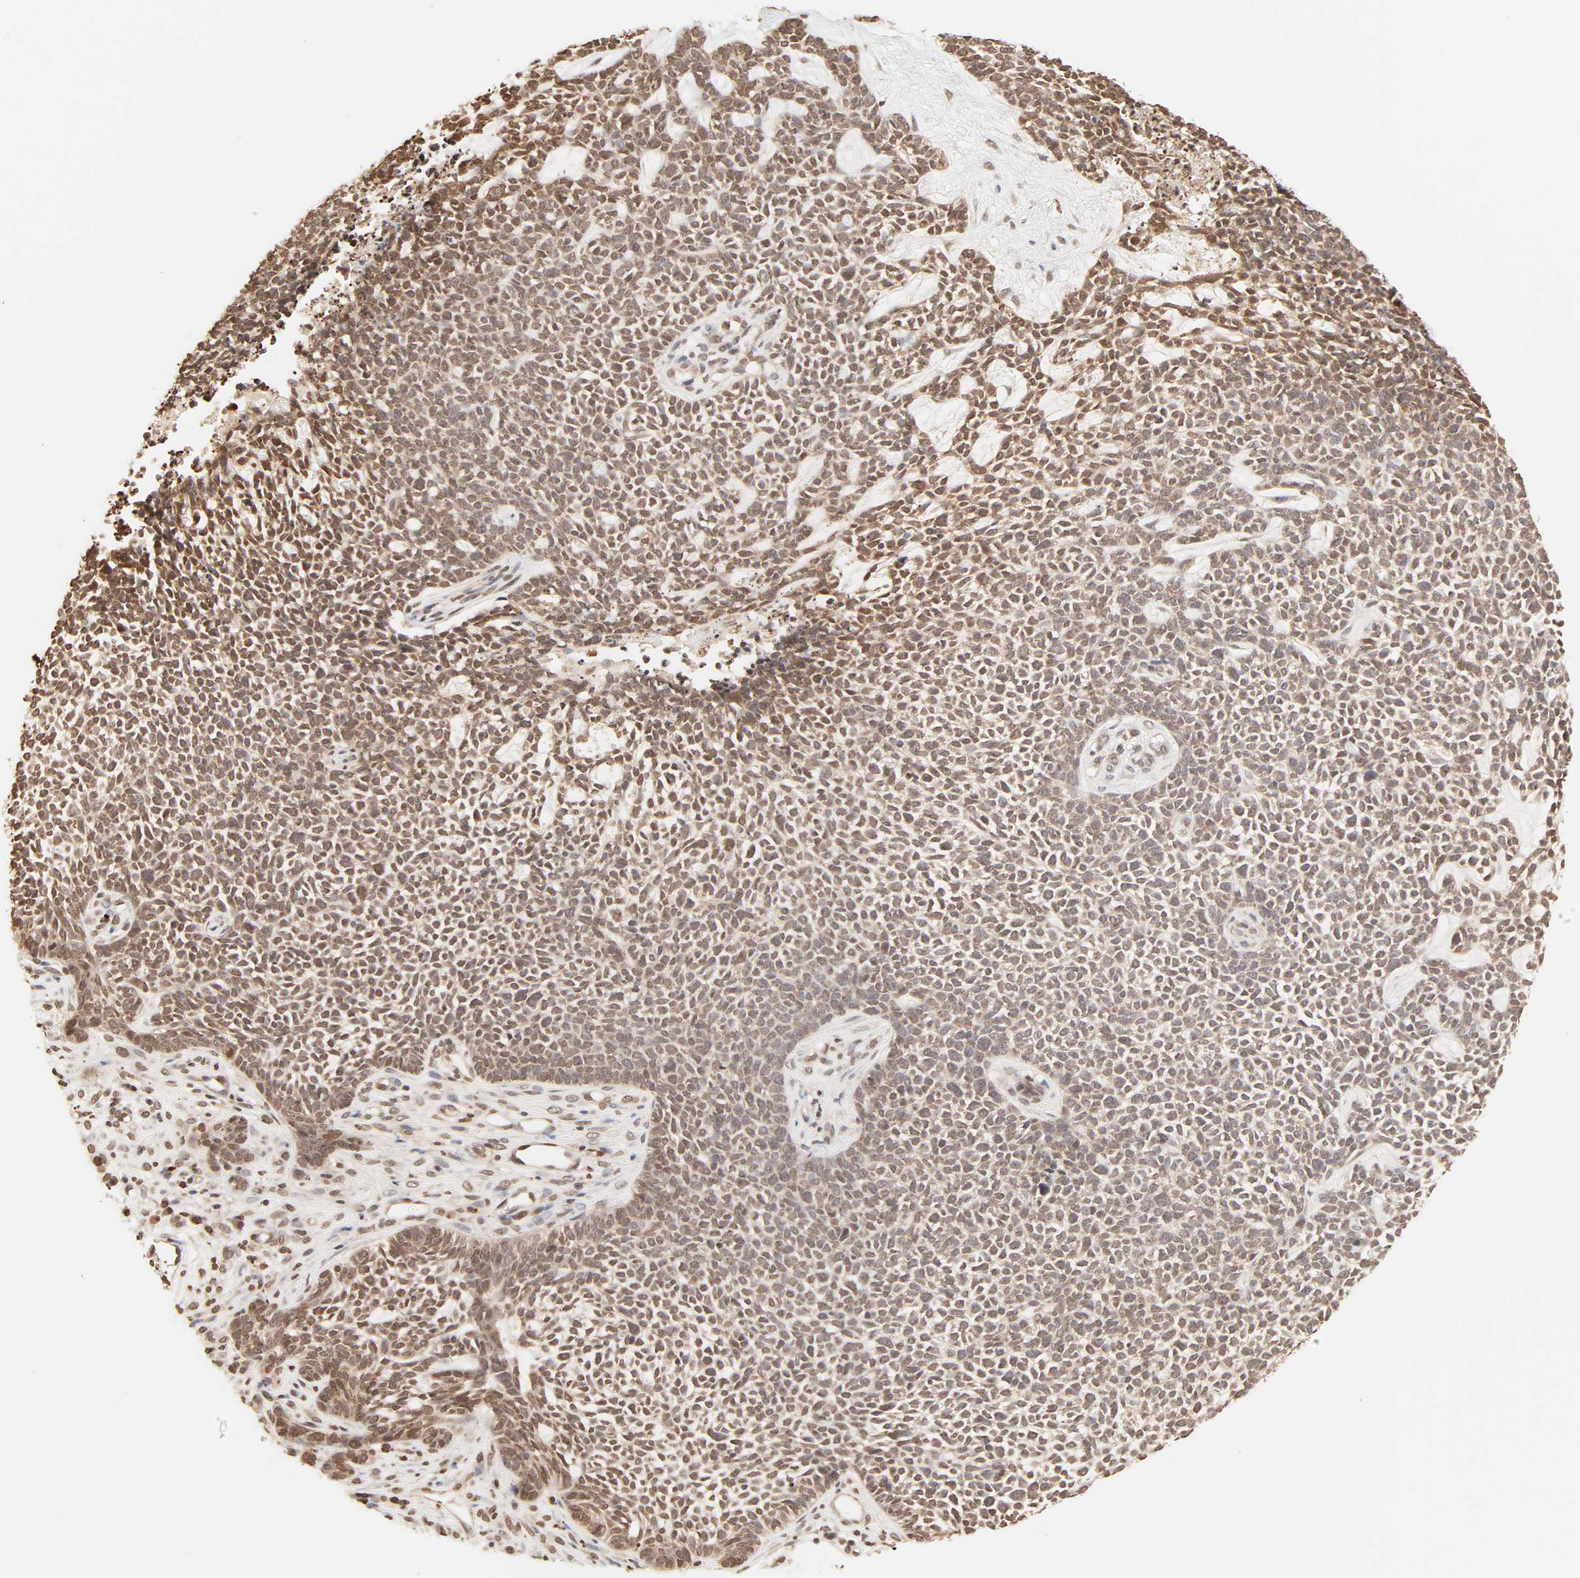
{"staining": {"intensity": "moderate", "quantity": ">75%", "location": "nuclear"}, "tissue": "skin cancer", "cell_type": "Tumor cells", "image_type": "cancer", "snomed": [{"axis": "morphology", "description": "Basal cell carcinoma"}, {"axis": "topography", "description": "Skin"}], "caption": "Skin cancer stained with a brown dye reveals moderate nuclear positive positivity in approximately >75% of tumor cells.", "gene": "TBL1X", "patient": {"sex": "female", "age": 84}}